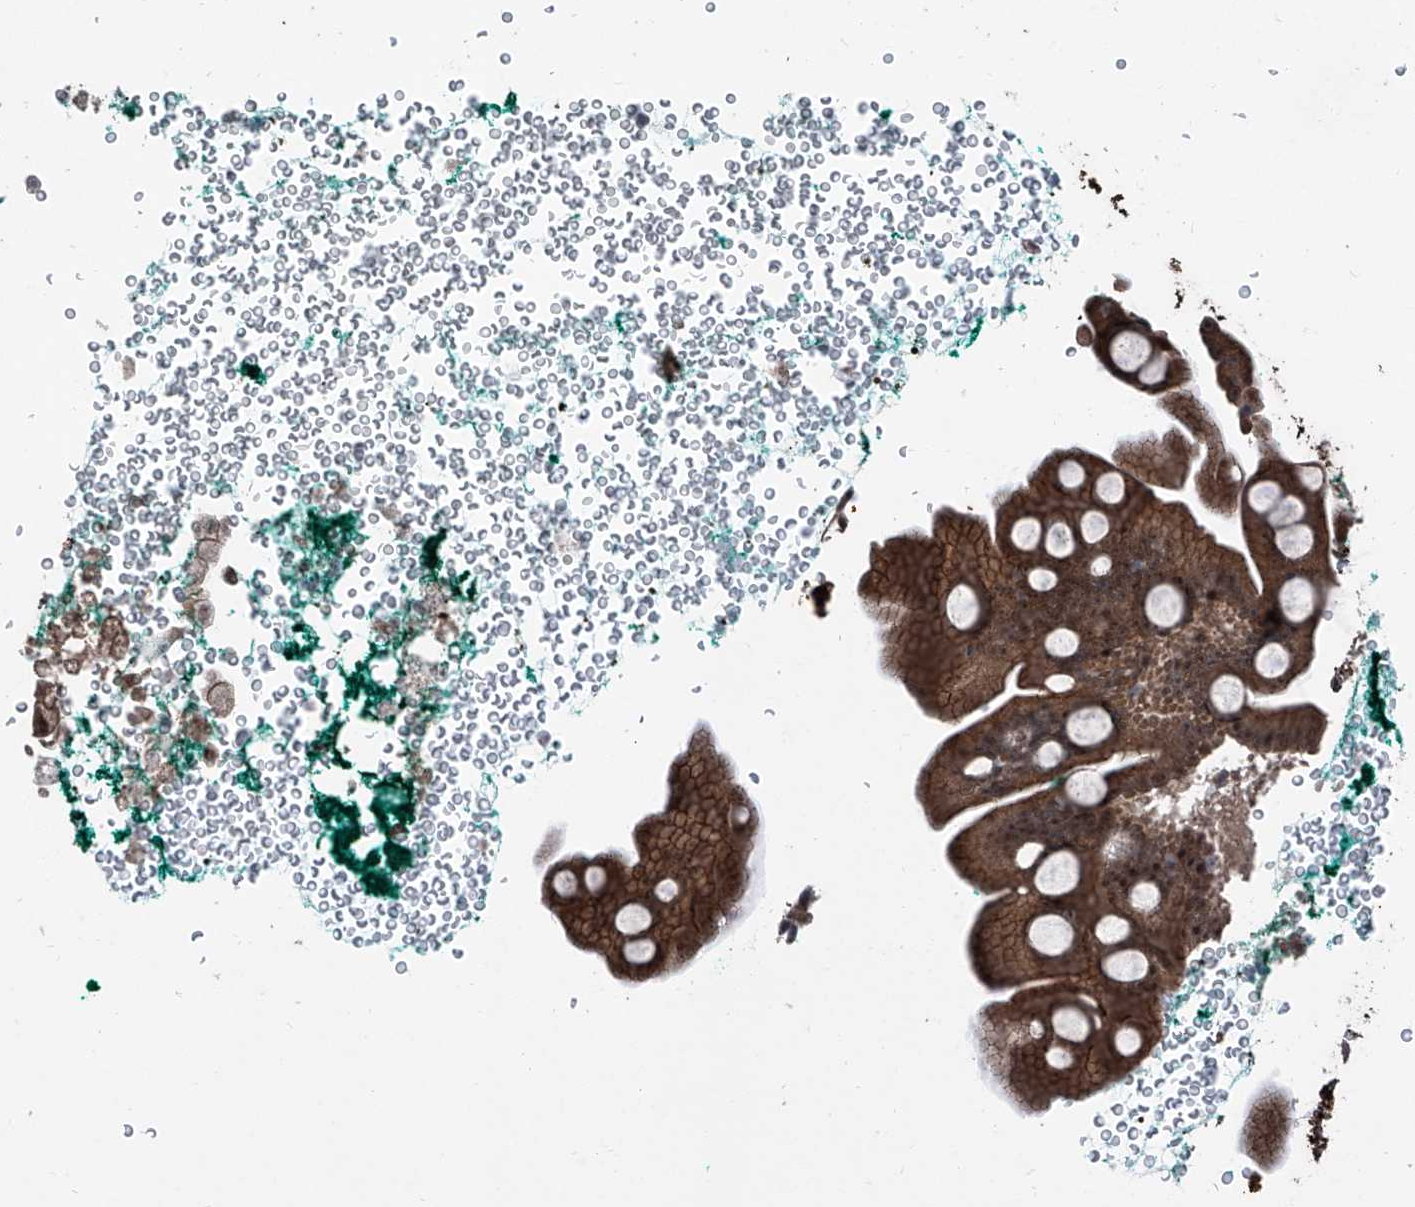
{"staining": {"intensity": "moderate", "quantity": ">75%", "location": "cytoplasmic/membranous,nuclear"}, "tissue": "pancreatic cancer", "cell_type": "Tumor cells", "image_type": "cancer", "snomed": [{"axis": "morphology", "description": "Adenocarcinoma, NOS"}, {"axis": "topography", "description": "Pancreas"}], "caption": "About >75% of tumor cells in human pancreatic cancer (adenocarcinoma) exhibit moderate cytoplasmic/membranous and nuclear protein staining as visualized by brown immunohistochemical staining.", "gene": "COA7", "patient": {"sex": "male", "age": 53}}